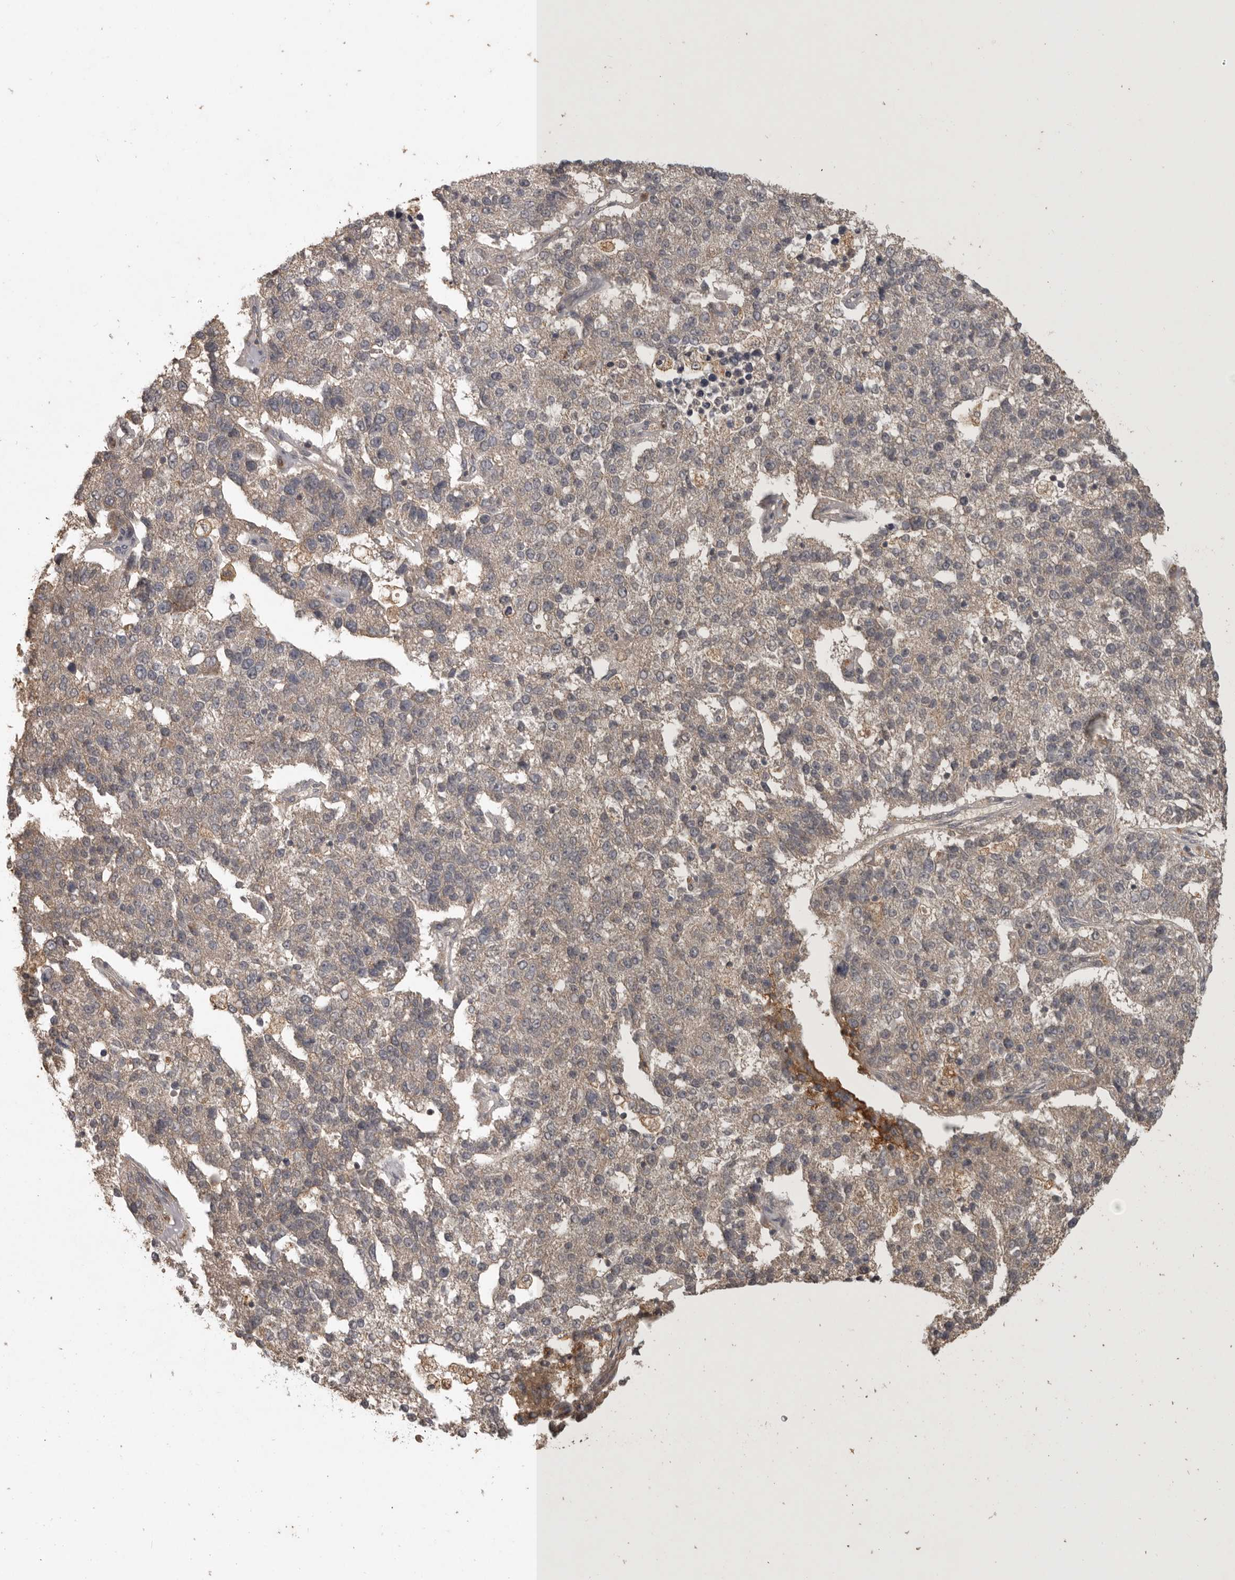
{"staining": {"intensity": "weak", "quantity": "25%-75%", "location": "cytoplasmic/membranous"}, "tissue": "pancreatic cancer", "cell_type": "Tumor cells", "image_type": "cancer", "snomed": [{"axis": "morphology", "description": "Adenocarcinoma, NOS"}, {"axis": "topography", "description": "Pancreas"}], "caption": "IHC (DAB (3,3'-diaminobenzidine)) staining of human adenocarcinoma (pancreatic) reveals weak cytoplasmic/membranous protein positivity in about 25%-75% of tumor cells. The protein of interest is stained brown, and the nuclei are stained in blue (DAB IHC with brightfield microscopy, high magnification).", "gene": "ADAMTS4", "patient": {"sex": "female", "age": 61}}